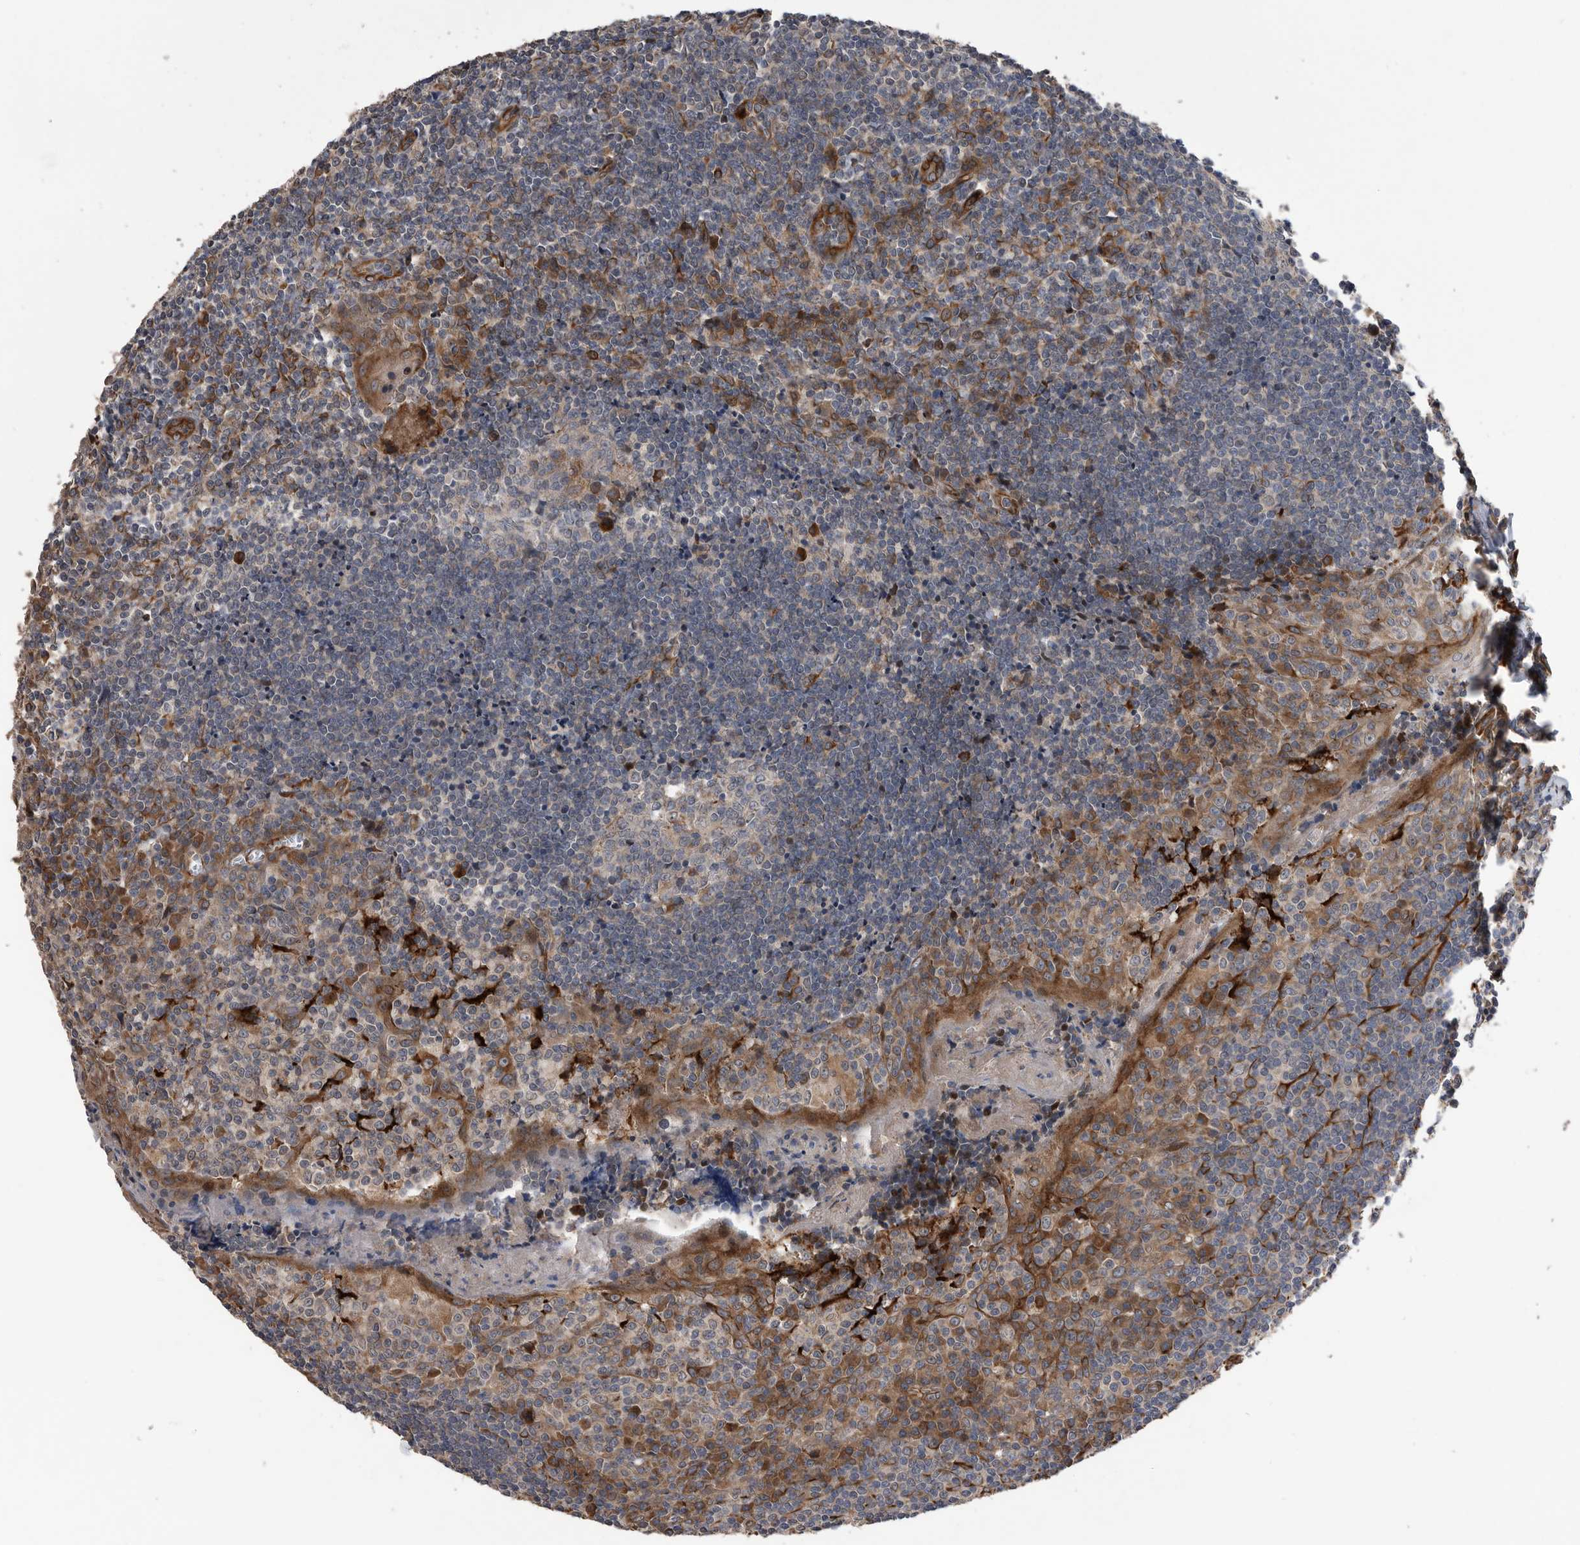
{"staining": {"intensity": "weak", "quantity": "25%-75%", "location": "cytoplasmic/membranous"}, "tissue": "tonsil", "cell_type": "Germinal center cells", "image_type": "normal", "snomed": [{"axis": "morphology", "description": "Normal tissue, NOS"}, {"axis": "topography", "description": "Tonsil"}], "caption": "Normal tonsil demonstrates weak cytoplasmic/membranous expression in approximately 25%-75% of germinal center cells, visualized by immunohistochemistry.", "gene": "SERINC2", "patient": {"sex": "male", "age": 27}}